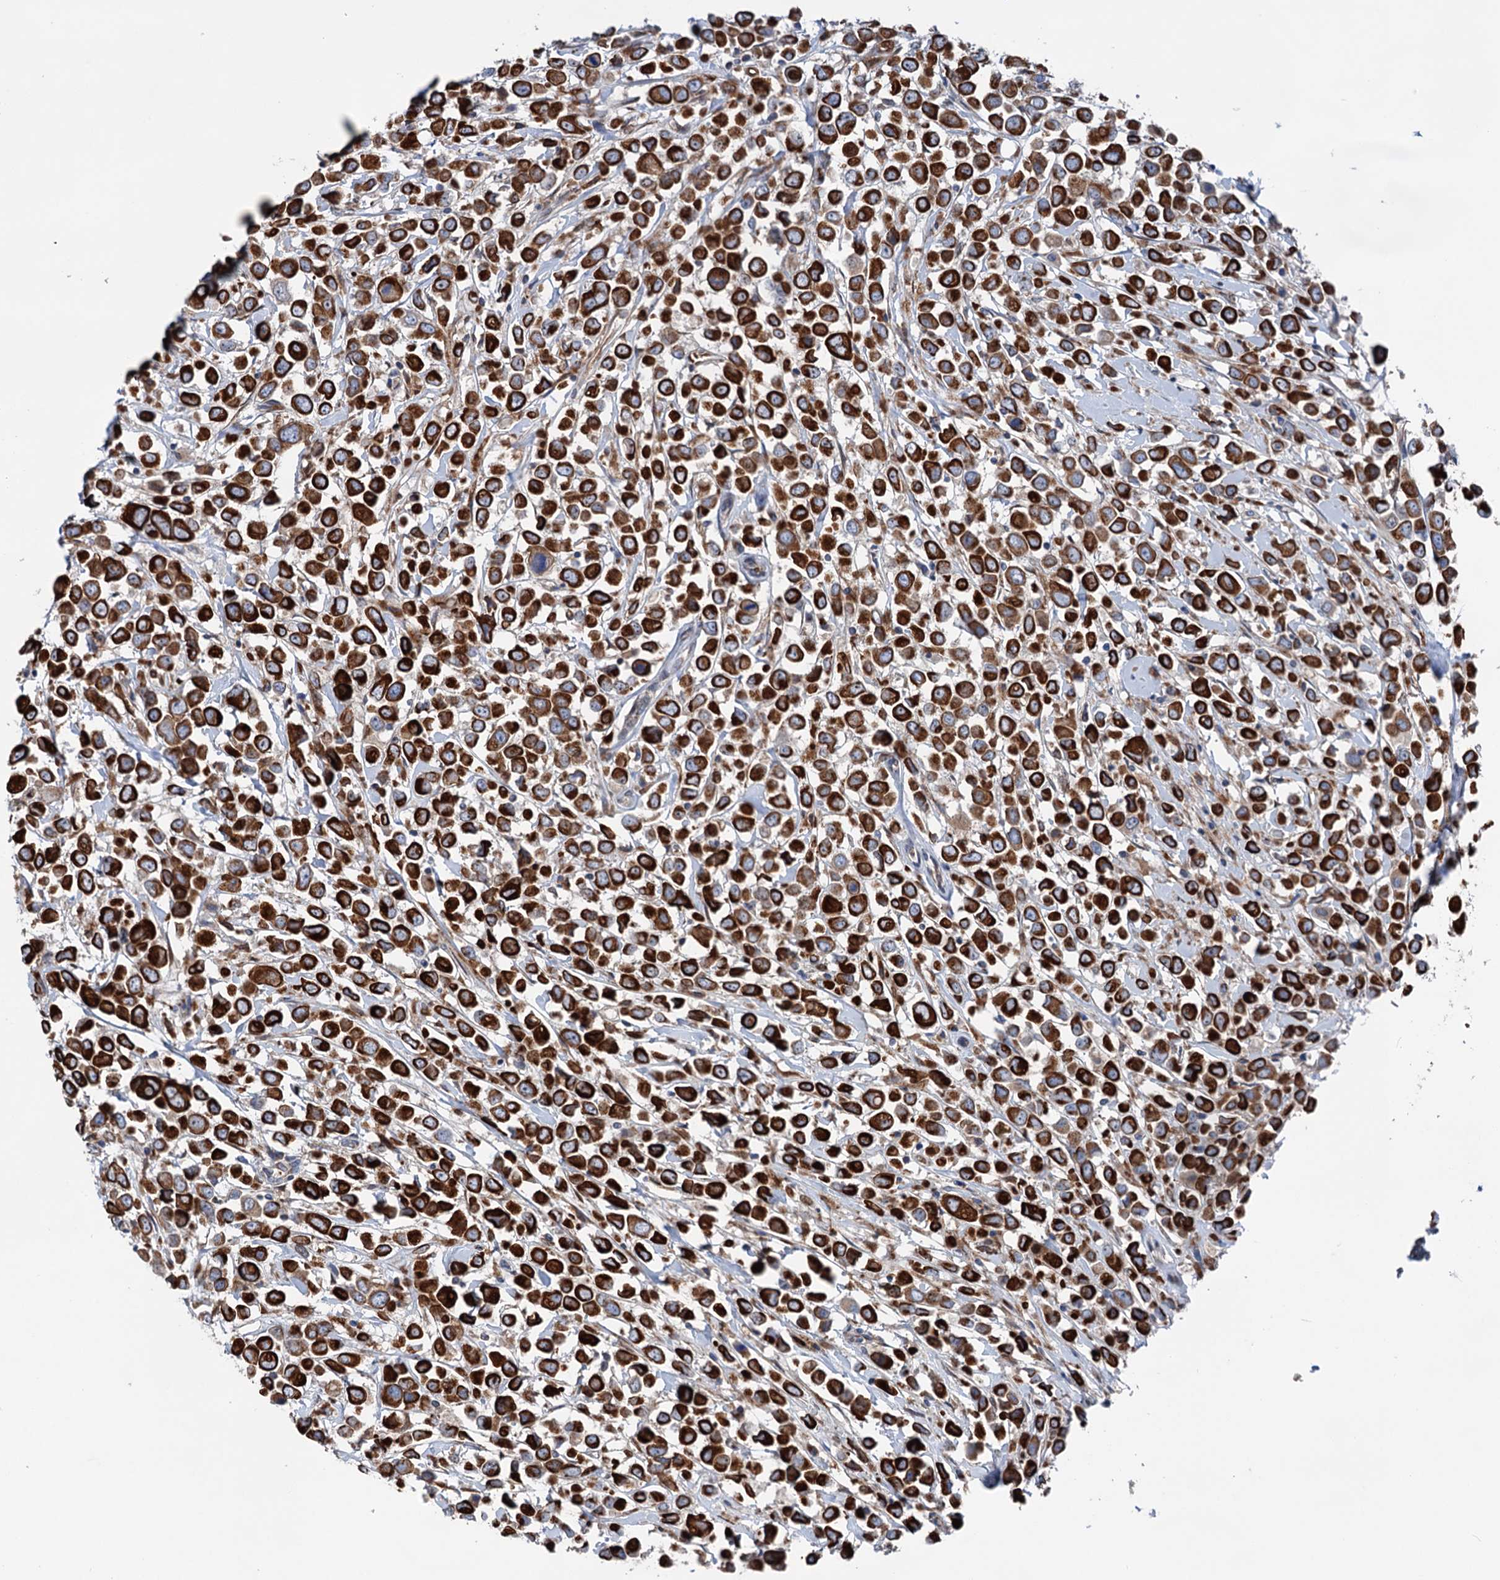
{"staining": {"intensity": "strong", "quantity": ">75%", "location": "cytoplasmic/membranous"}, "tissue": "breast cancer", "cell_type": "Tumor cells", "image_type": "cancer", "snomed": [{"axis": "morphology", "description": "Duct carcinoma"}, {"axis": "topography", "description": "Breast"}], "caption": "Immunohistochemistry (IHC) micrograph of breast cancer stained for a protein (brown), which demonstrates high levels of strong cytoplasmic/membranous positivity in approximately >75% of tumor cells.", "gene": "EIPR1", "patient": {"sex": "female", "age": 61}}